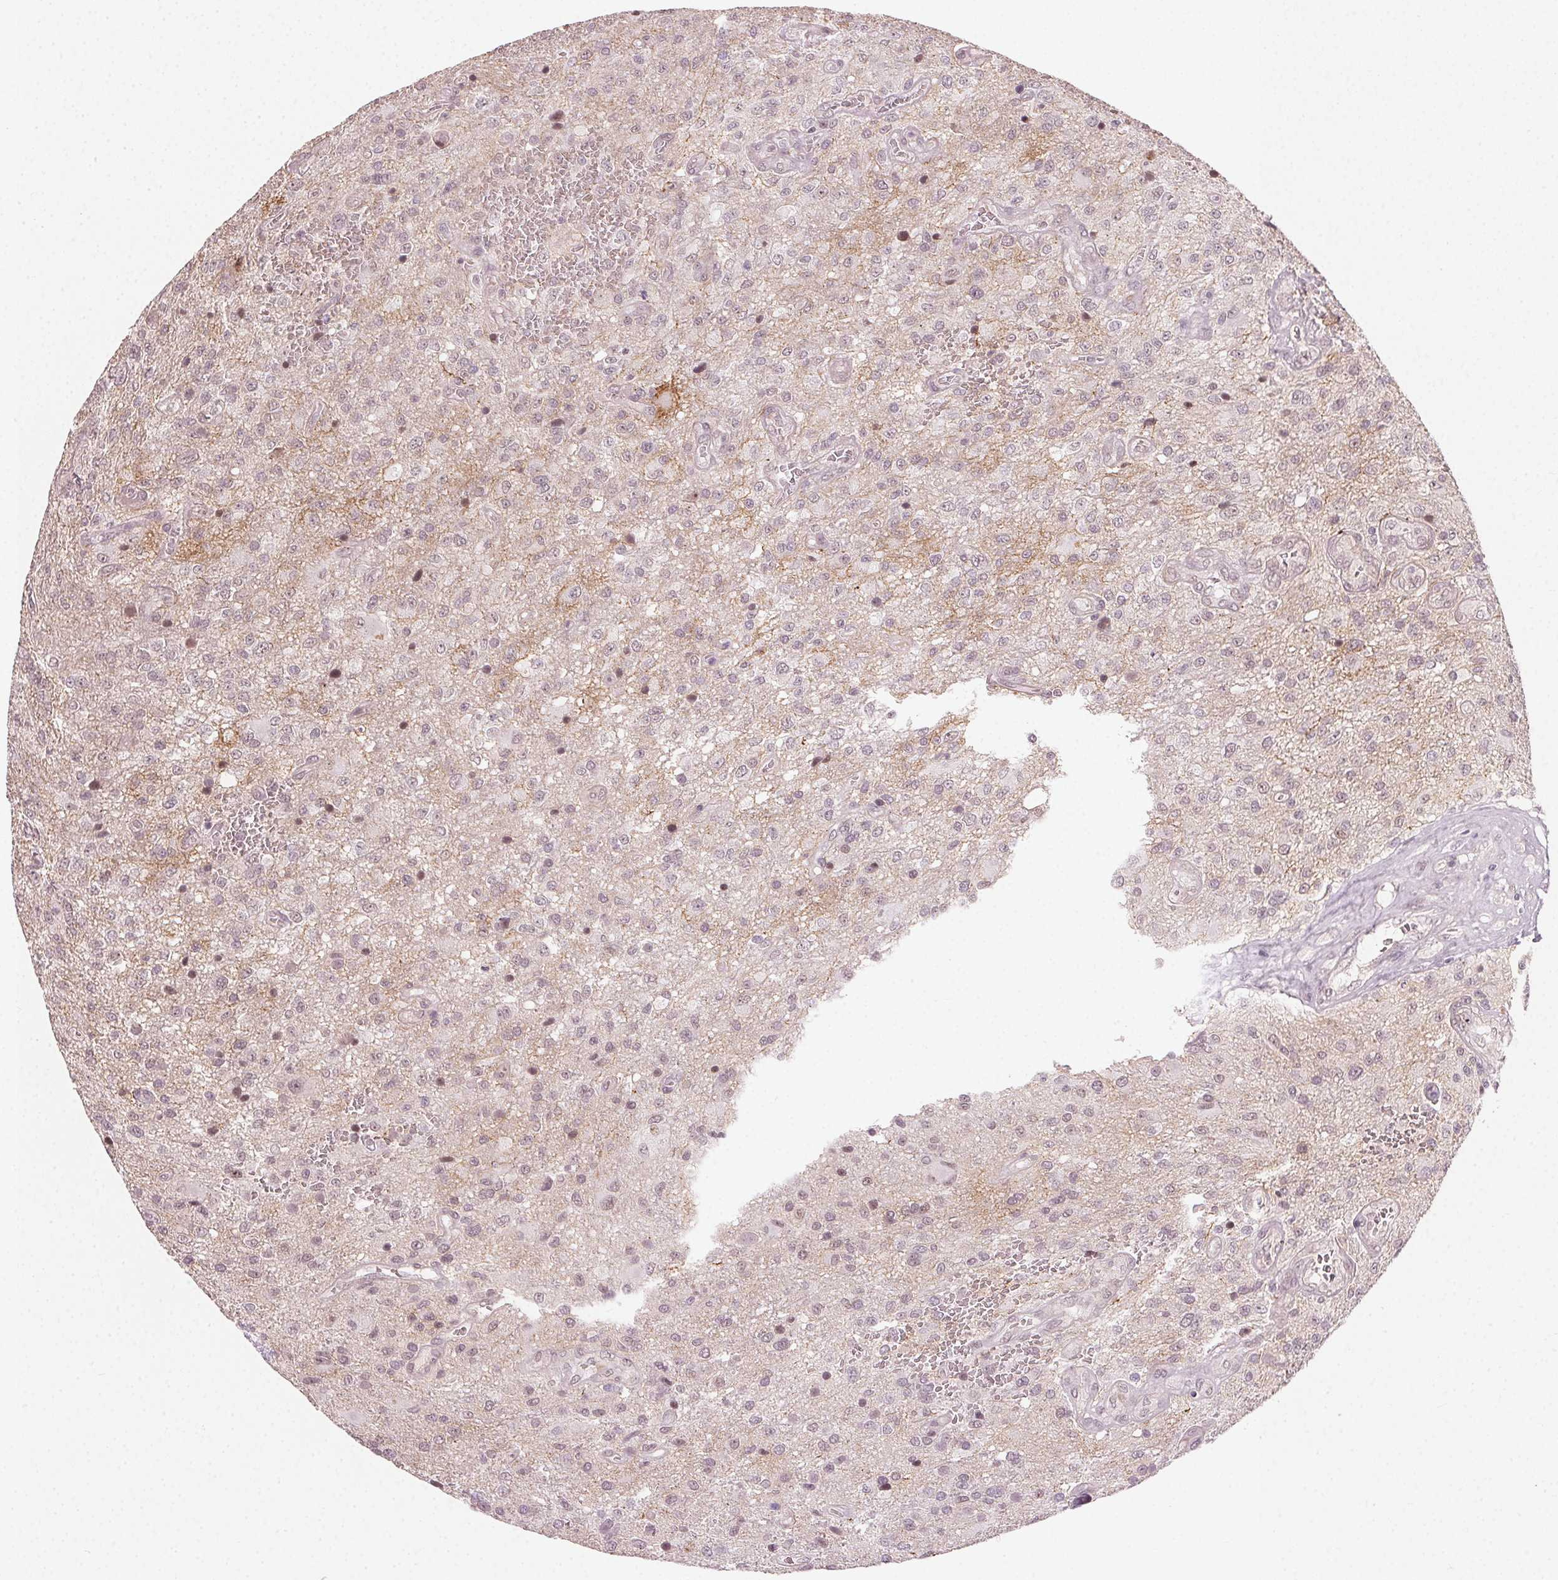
{"staining": {"intensity": "negative", "quantity": "none", "location": "none"}, "tissue": "glioma", "cell_type": "Tumor cells", "image_type": "cancer", "snomed": [{"axis": "morphology", "description": "Glioma, malignant, Low grade"}, {"axis": "topography", "description": "Brain"}], "caption": "This is a histopathology image of immunohistochemistry staining of glioma, which shows no expression in tumor cells.", "gene": "TUB", "patient": {"sex": "male", "age": 66}}